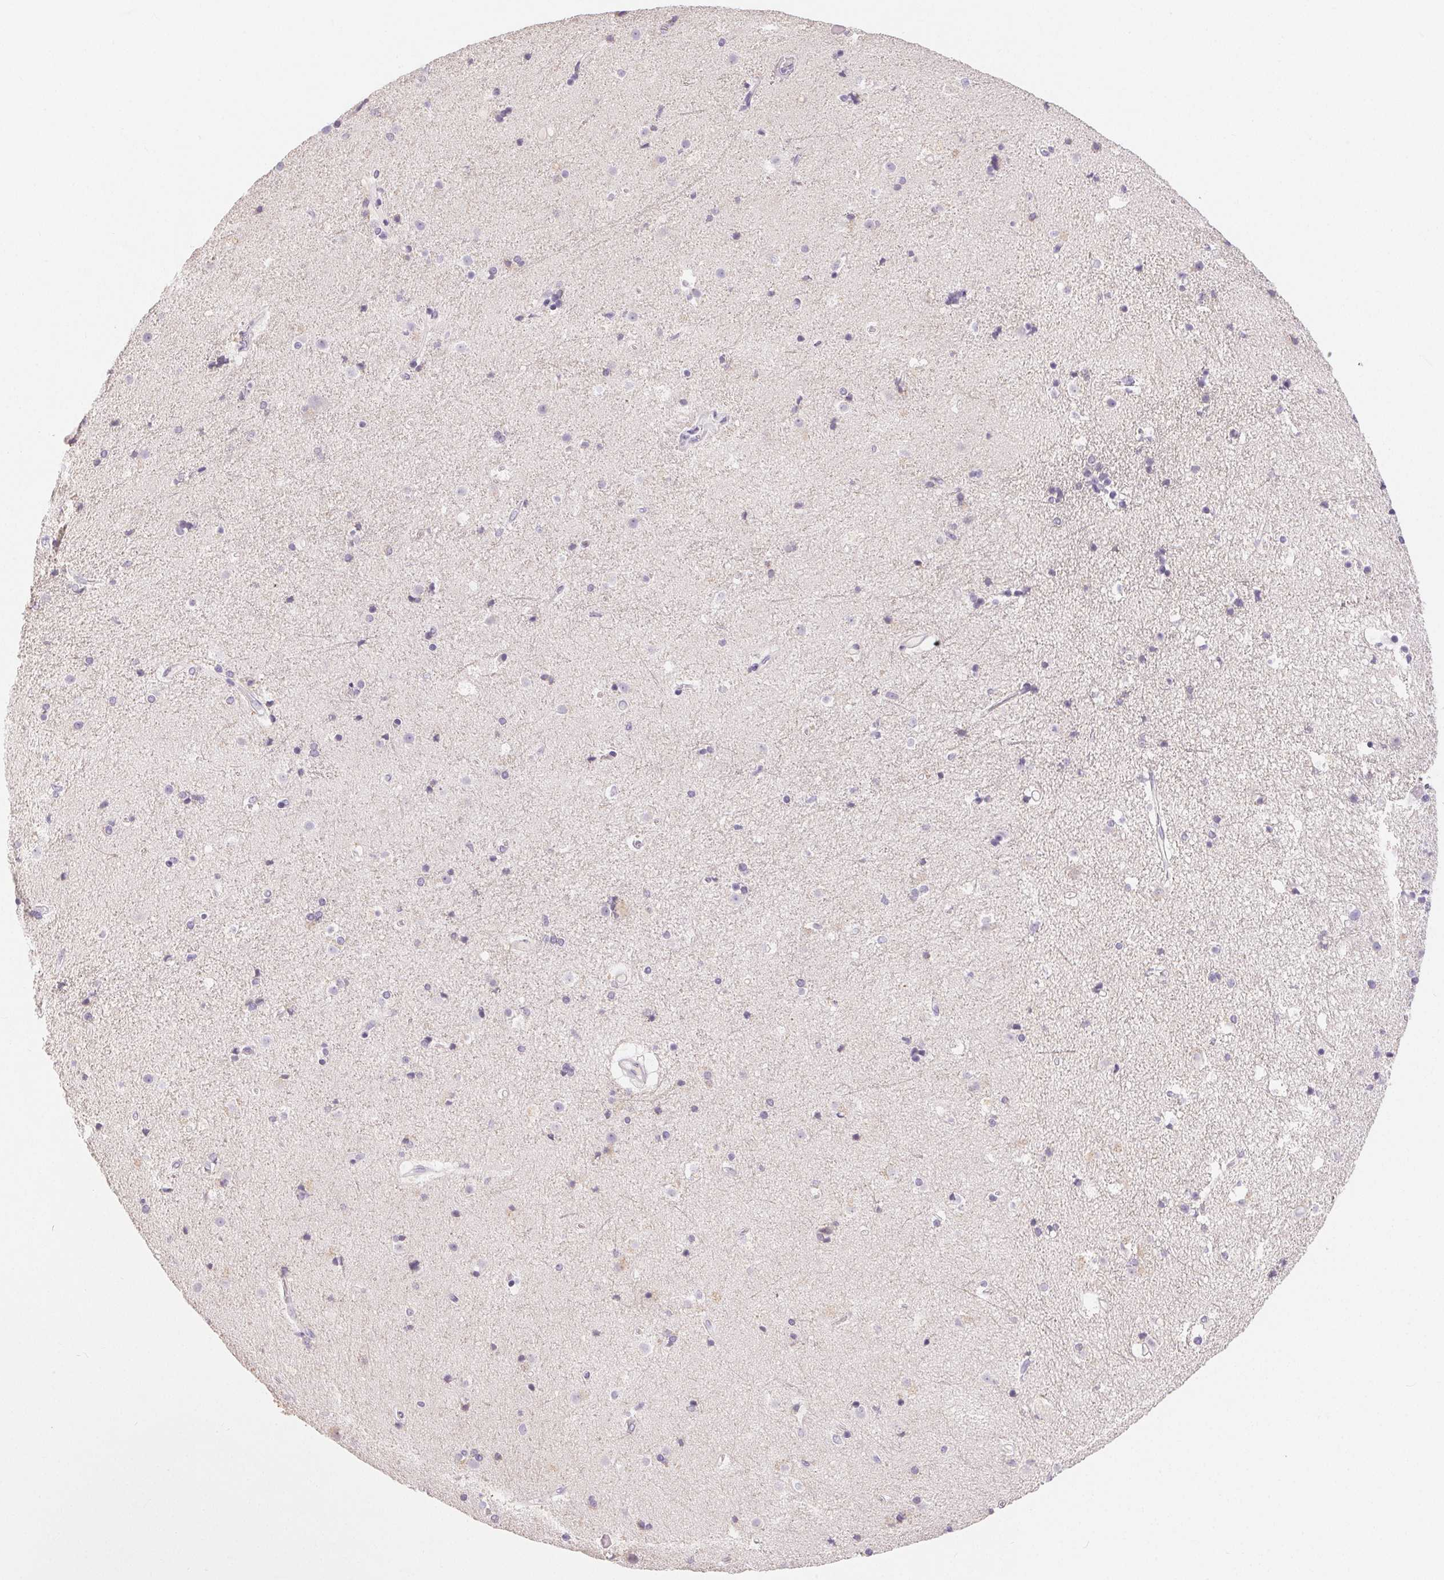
{"staining": {"intensity": "negative", "quantity": "none", "location": "none"}, "tissue": "caudate", "cell_type": "Glial cells", "image_type": "normal", "snomed": [{"axis": "morphology", "description": "Normal tissue, NOS"}, {"axis": "topography", "description": "Lateral ventricle wall"}], "caption": "This is a image of IHC staining of benign caudate, which shows no staining in glial cells.", "gene": "MIOX", "patient": {"sex": "female", "age": 71}}